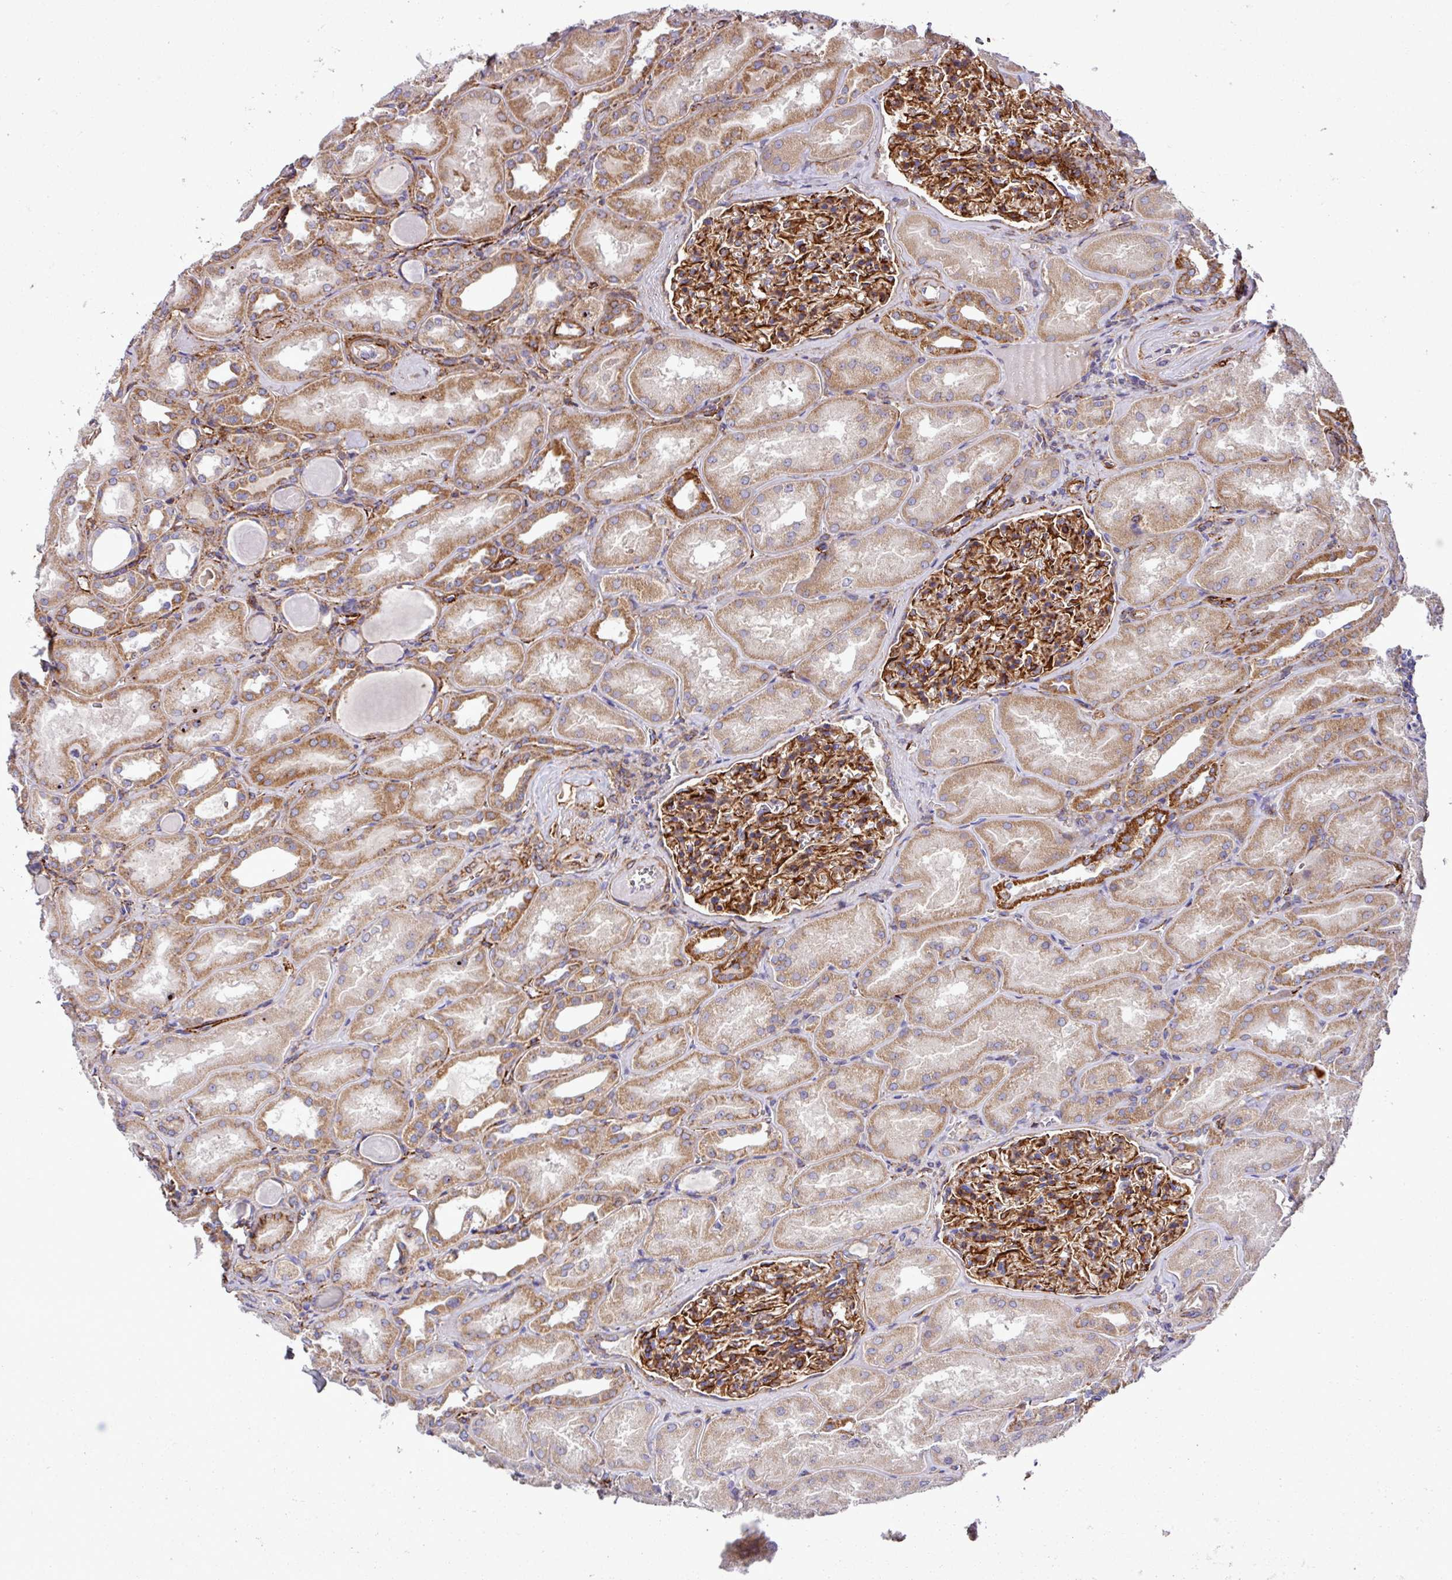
{"staining": {"intensity": "strong", "quantity": ">75%", "location": "cytoplasmic/membranous"}, "tissue": "kidney", "cell_type": "Cells in glomeruli", "image_type": "normal", "snomed": [{"axis": "morphology", "description": "Normal tissue, NOS"}, {"axis": "topography", "description": "Kidney"}], "caption": "A brown stain shows strong cytoplasmic/membranous positivity of a protein in cells in glomeruli of normal human kidney.", "gene": "FAM47E", "patient": {"sex": "male", "age": 61}}